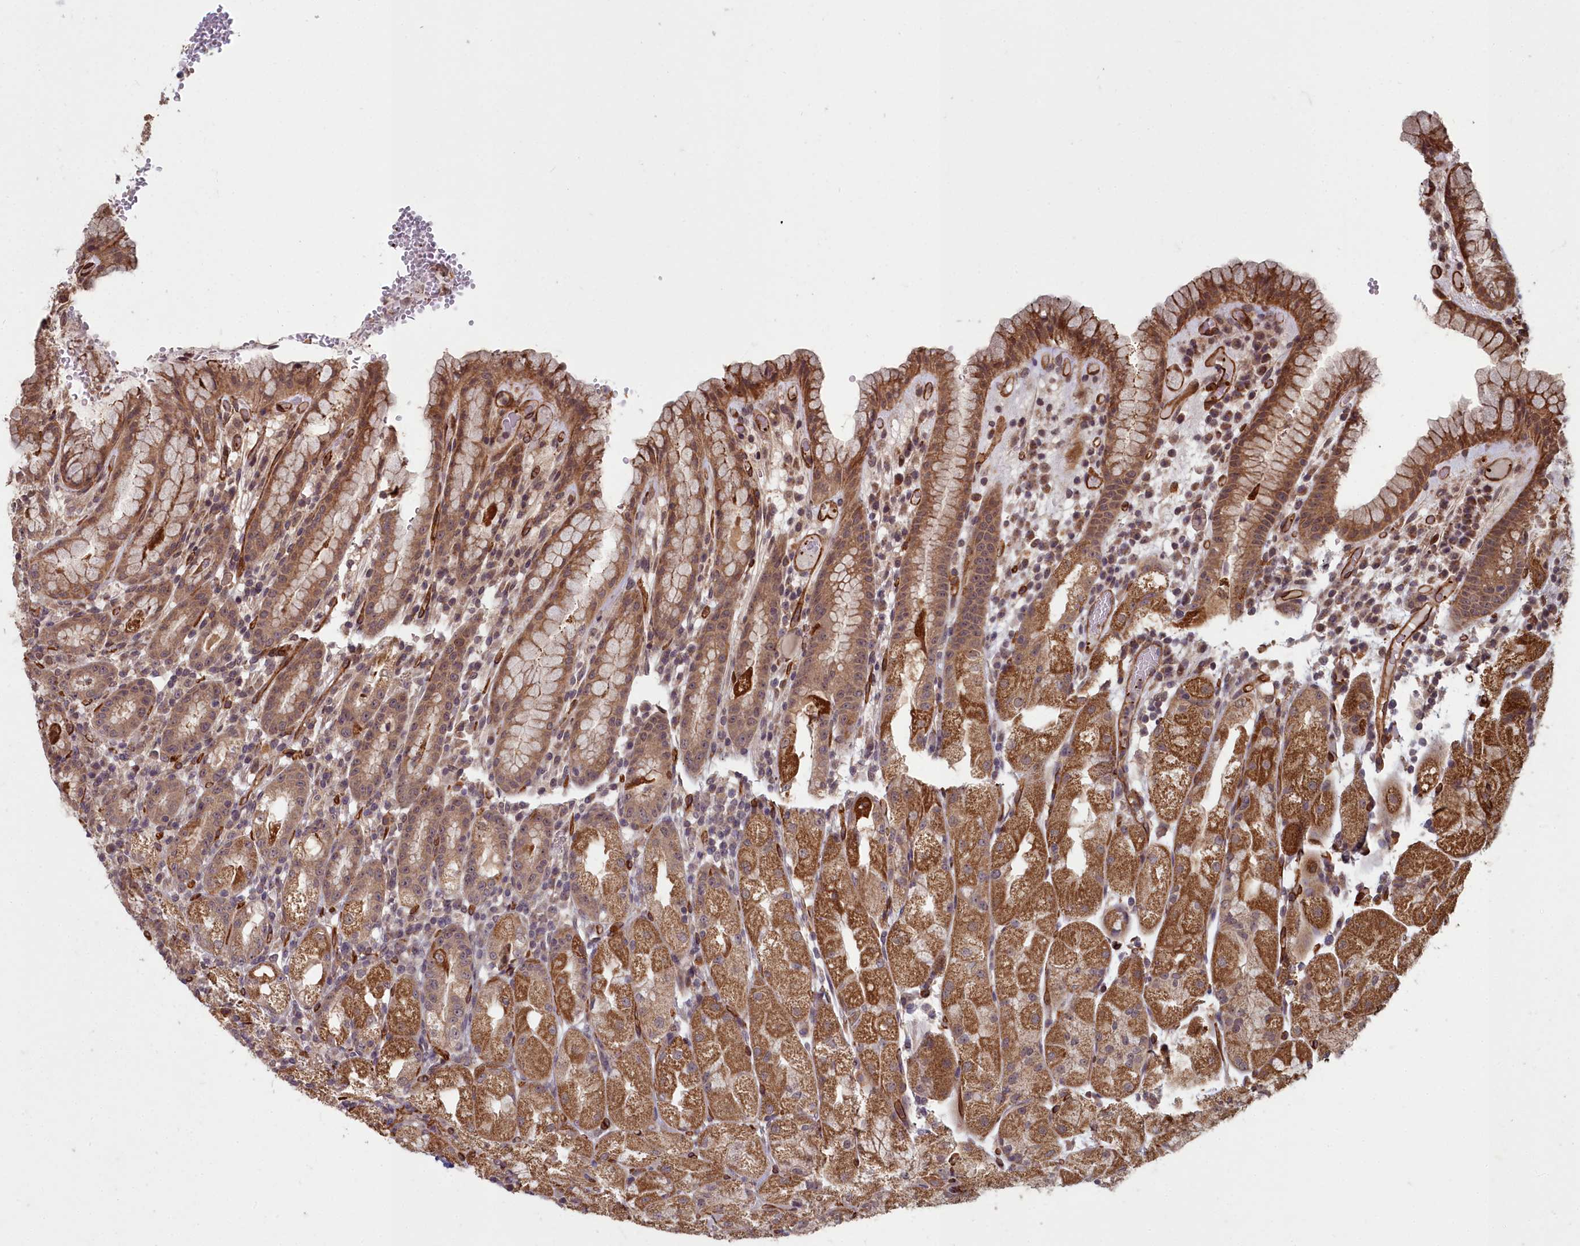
{"staining": {"intensity": "strong", "quantity": "25%-75%", "location": "cytoplasmic/membranous"}, "tissue": "stomach", "cell_type": "Glandular cells", "image_type": "normal", "snomed": [{"axis": "morphology", "description": "Normal tissue, NOS"}, {"axis": "topography", "description": "Stomach, upper"}], "caption": "Glandular cells show high levels of strong cytoplasmic/membranous expression in about 25%-75% of cells in unremarkable human stomach.", "gene": "TSPYL4", "patient": {"sex": "male", "age": 52}}